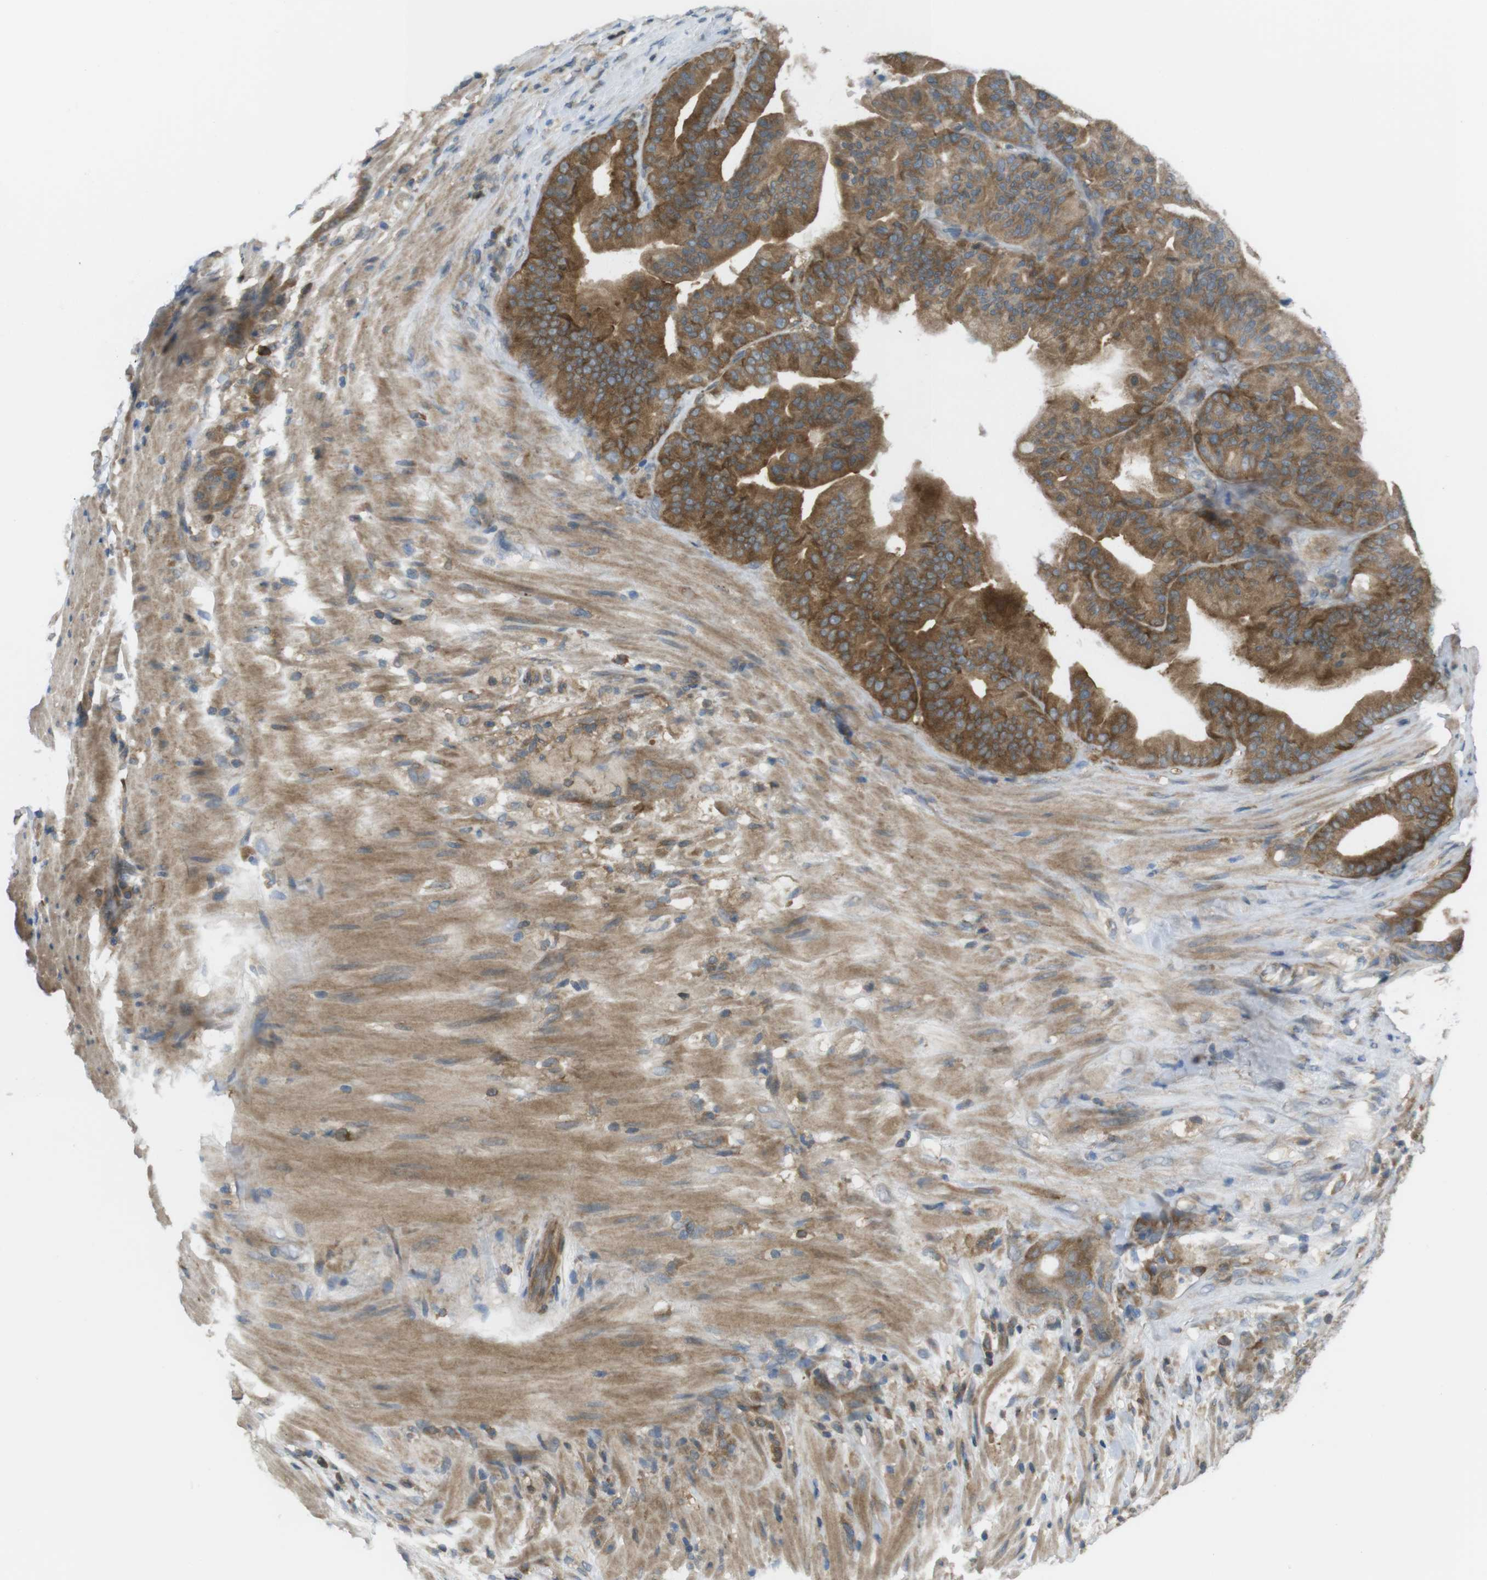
{"staining": {"intensity": "strong", "quantity": ">75%", "location": "cytoplasmic/membranous"}, "tissue": "pancreatic cancer", "cell_type": "Tumor cells", "image_type": "cancer", "snomed": [{"axis": "morphology", "description": "Adenocarcinoma, NOS"}, {"axis": "topography", "description": "Pancreas"}], "caption": "Immunohistochemistry of human pancreatic adenocarcinoma demonstrates high levels of strong cytoplasmic/membranous staining in about >75% of tumor cells.", "gene": "MTHFD1", "patient": {"sex": "male", "age": 63}}